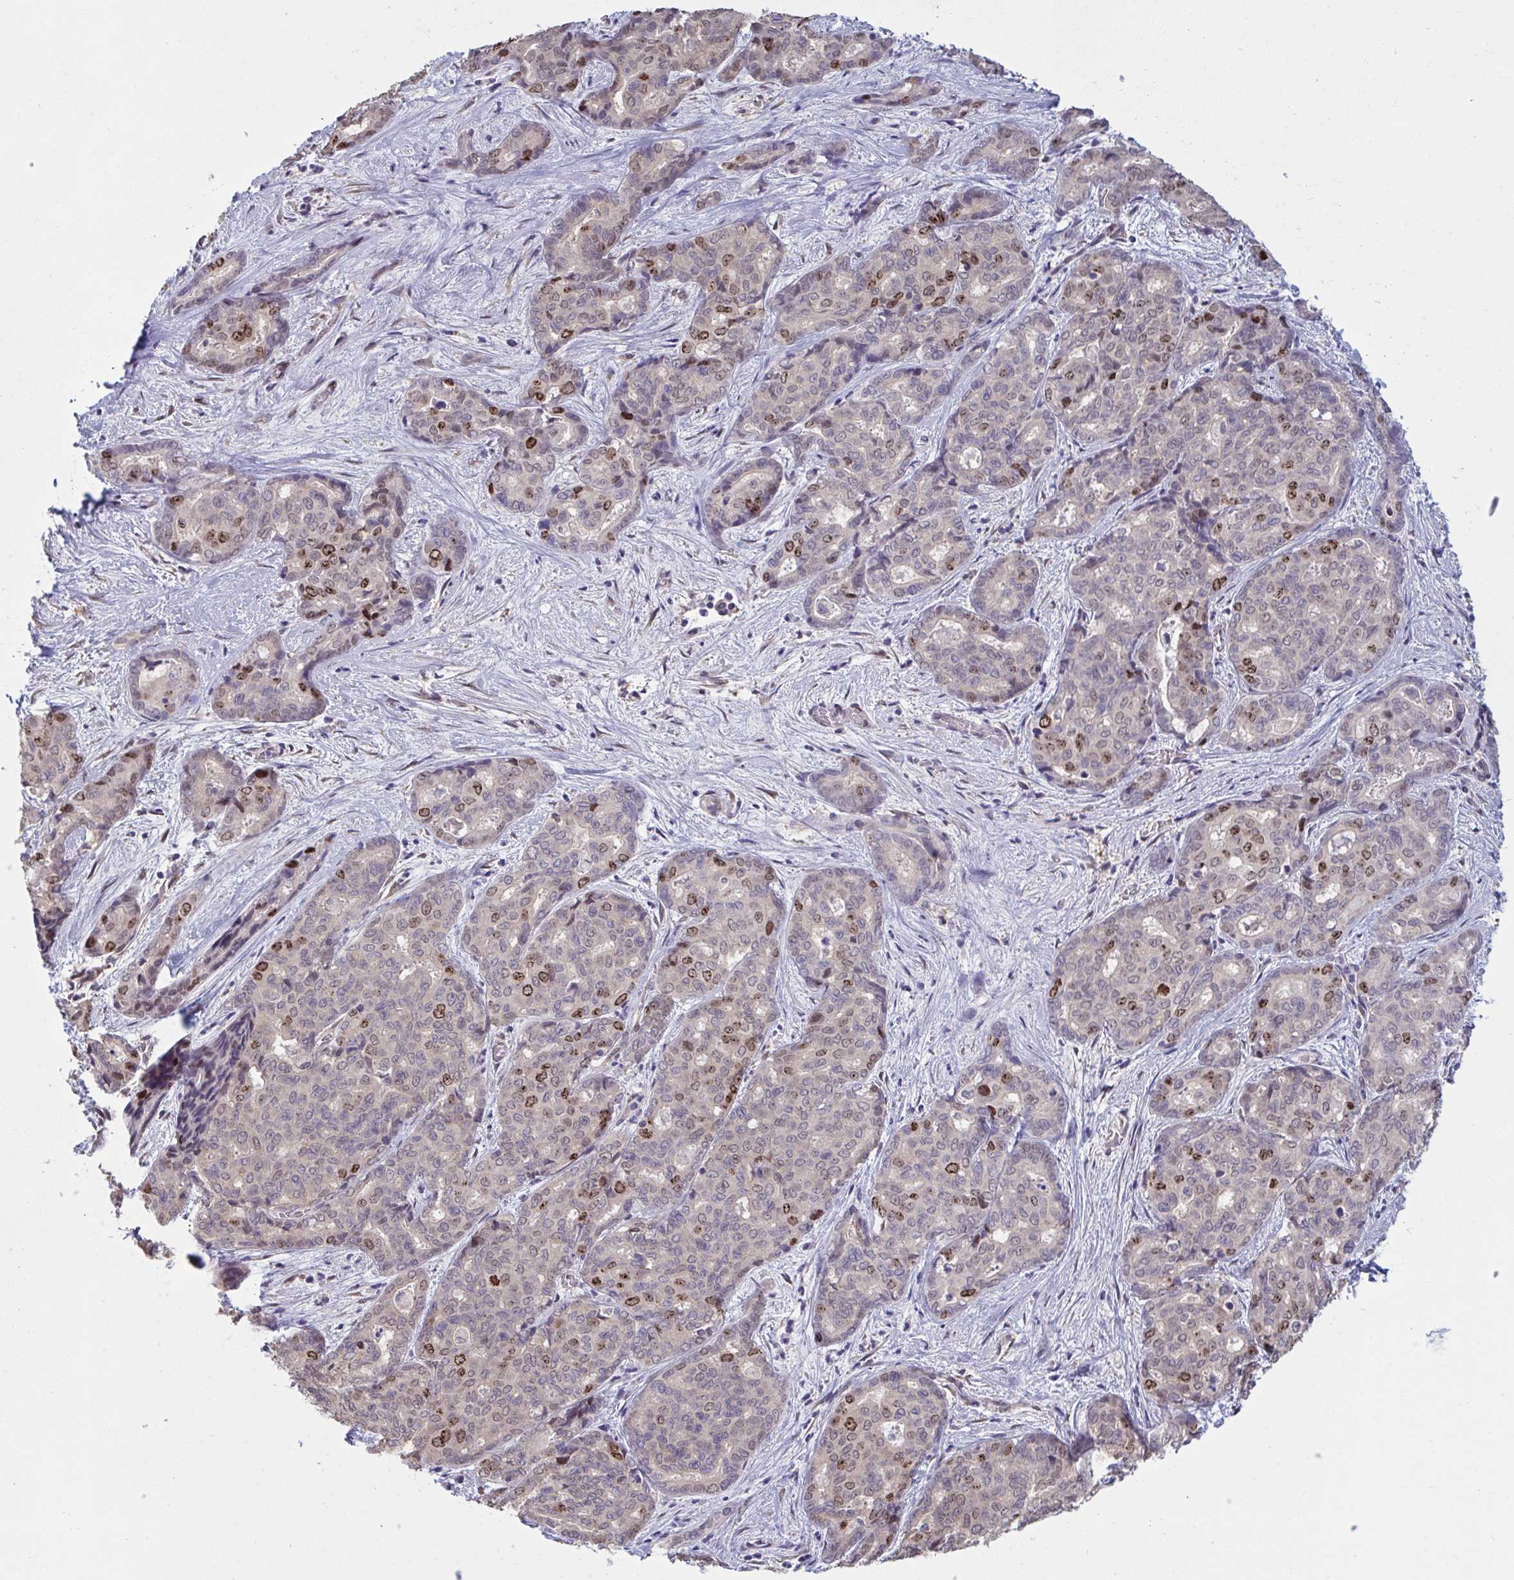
{"staining": {"intensity": "moderate", "quantity": "<25%", "location": "nuclear"}, "tissue": "liver cancer", "cell_type": "Tumor cells", "image_type": "cancer", "snomed": [{"axis": "morphology", "description": "Cholangiocarcinoma"}, {"axis": "topography", "description": "Liver"}], "caption": "Immunohistochemistry (IHC) micrograph of liver cancer stained for a protein (brown), which displays low levels of moderate nuclear expression in about <25% of tumor cells.", "gene": "SETD7", "patient": {"sex": "female", "age": 64}}